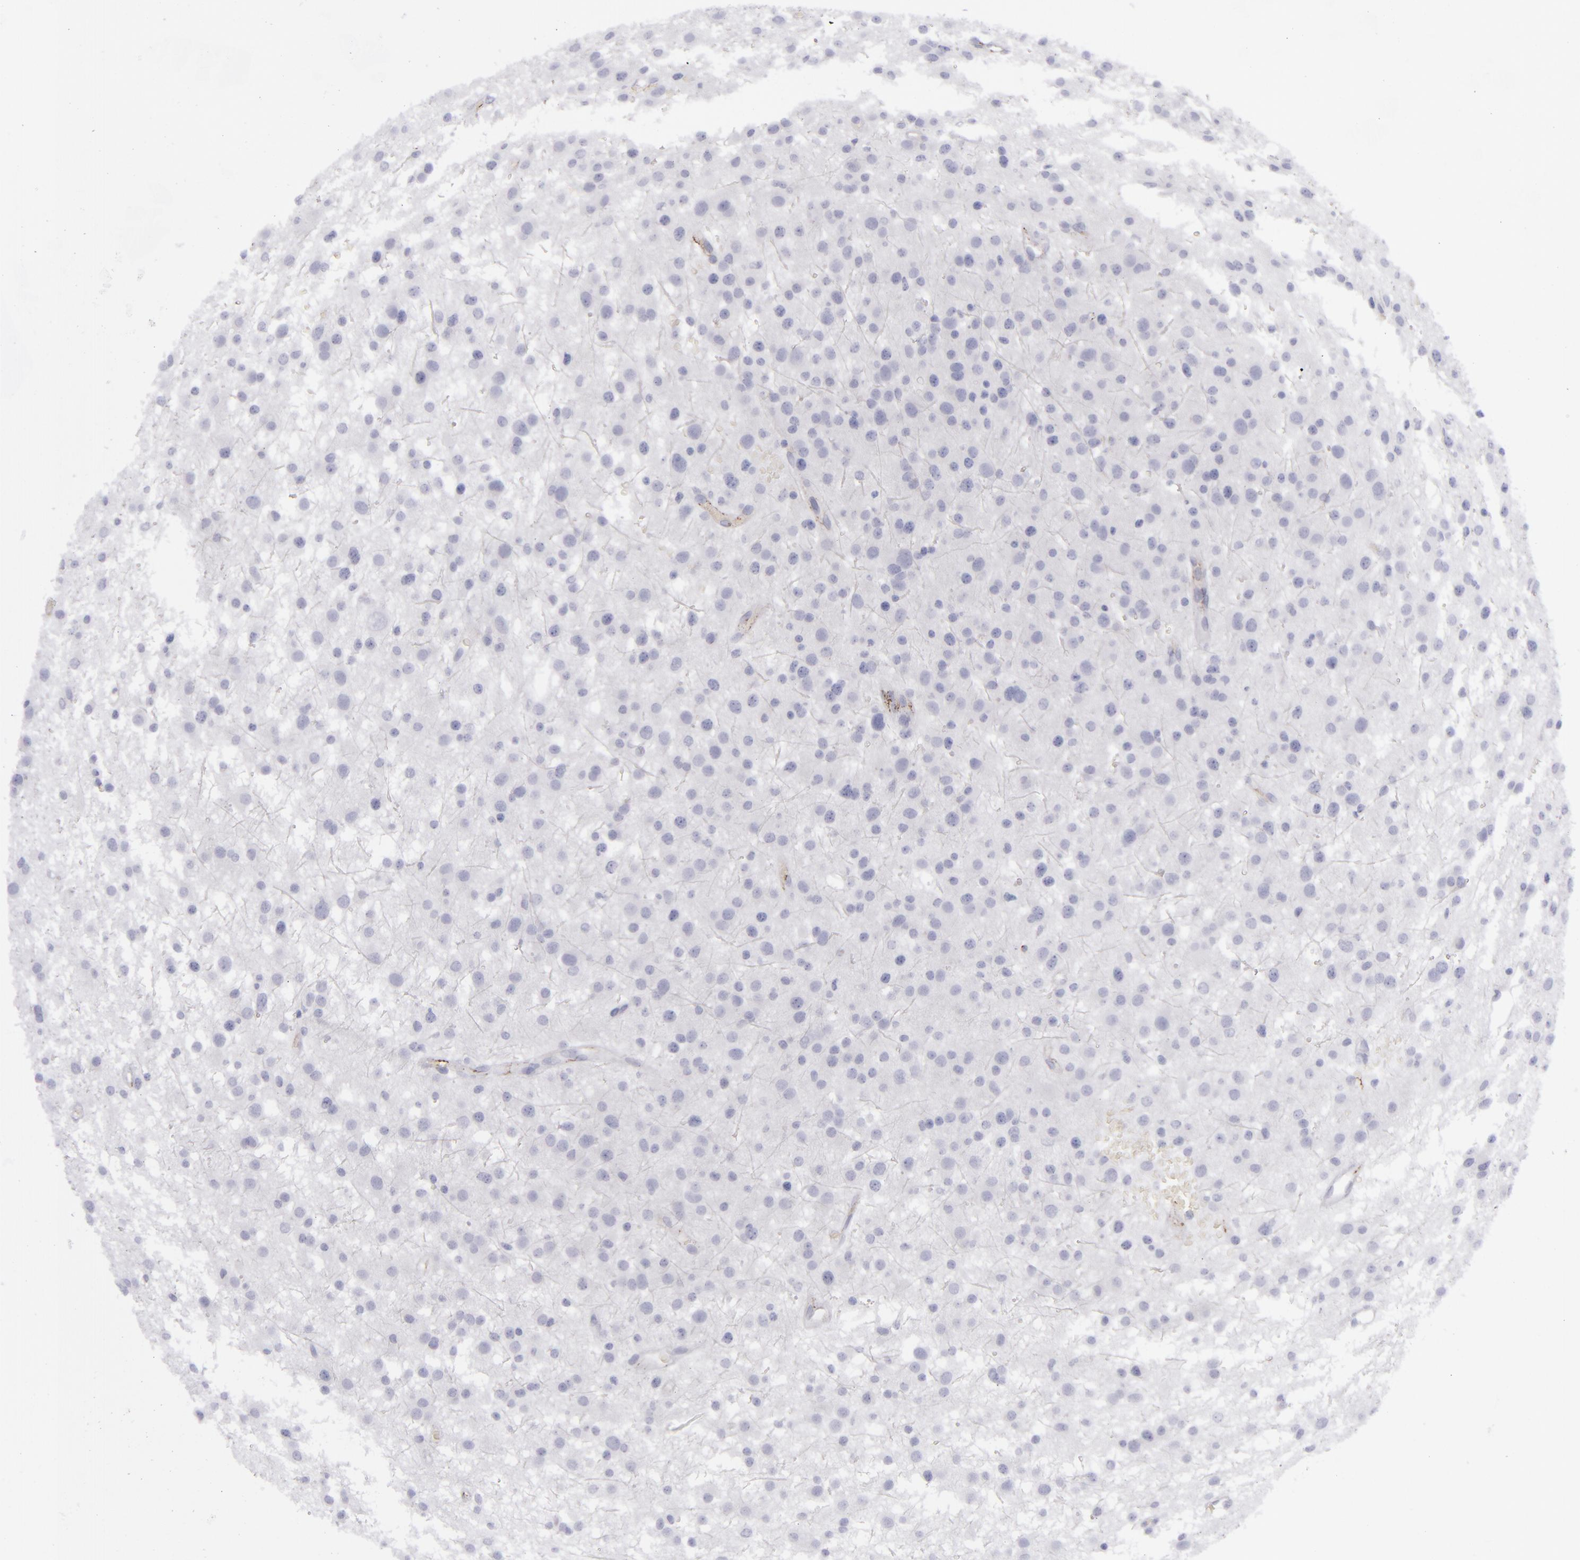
{"staining": {"intensity": "negative", "quantity": "none", "location": "none"}, "tissue": "glioma", "cell_type": "Tumor cells", "image_type": "cancer", "snomed": [{"axis": "morphology", "description": "Glioma, malignant, Low grade"}, {"axis": "topography", "description": "Brain"}], "caption": "High magnification brightfield microscopy of glioma stained with DAB (3,3'-diaminobenzidine) (brown) and counterstained with hematoxylin (blue): tumor cells show no significant expression. Brightfield microscopy of immunohistochemistry stained with DAB (brown) and hematoxylin (blue), captured at high magnification.", "gene": "CD27", "patient": {"sex": "female", "age": 36}}